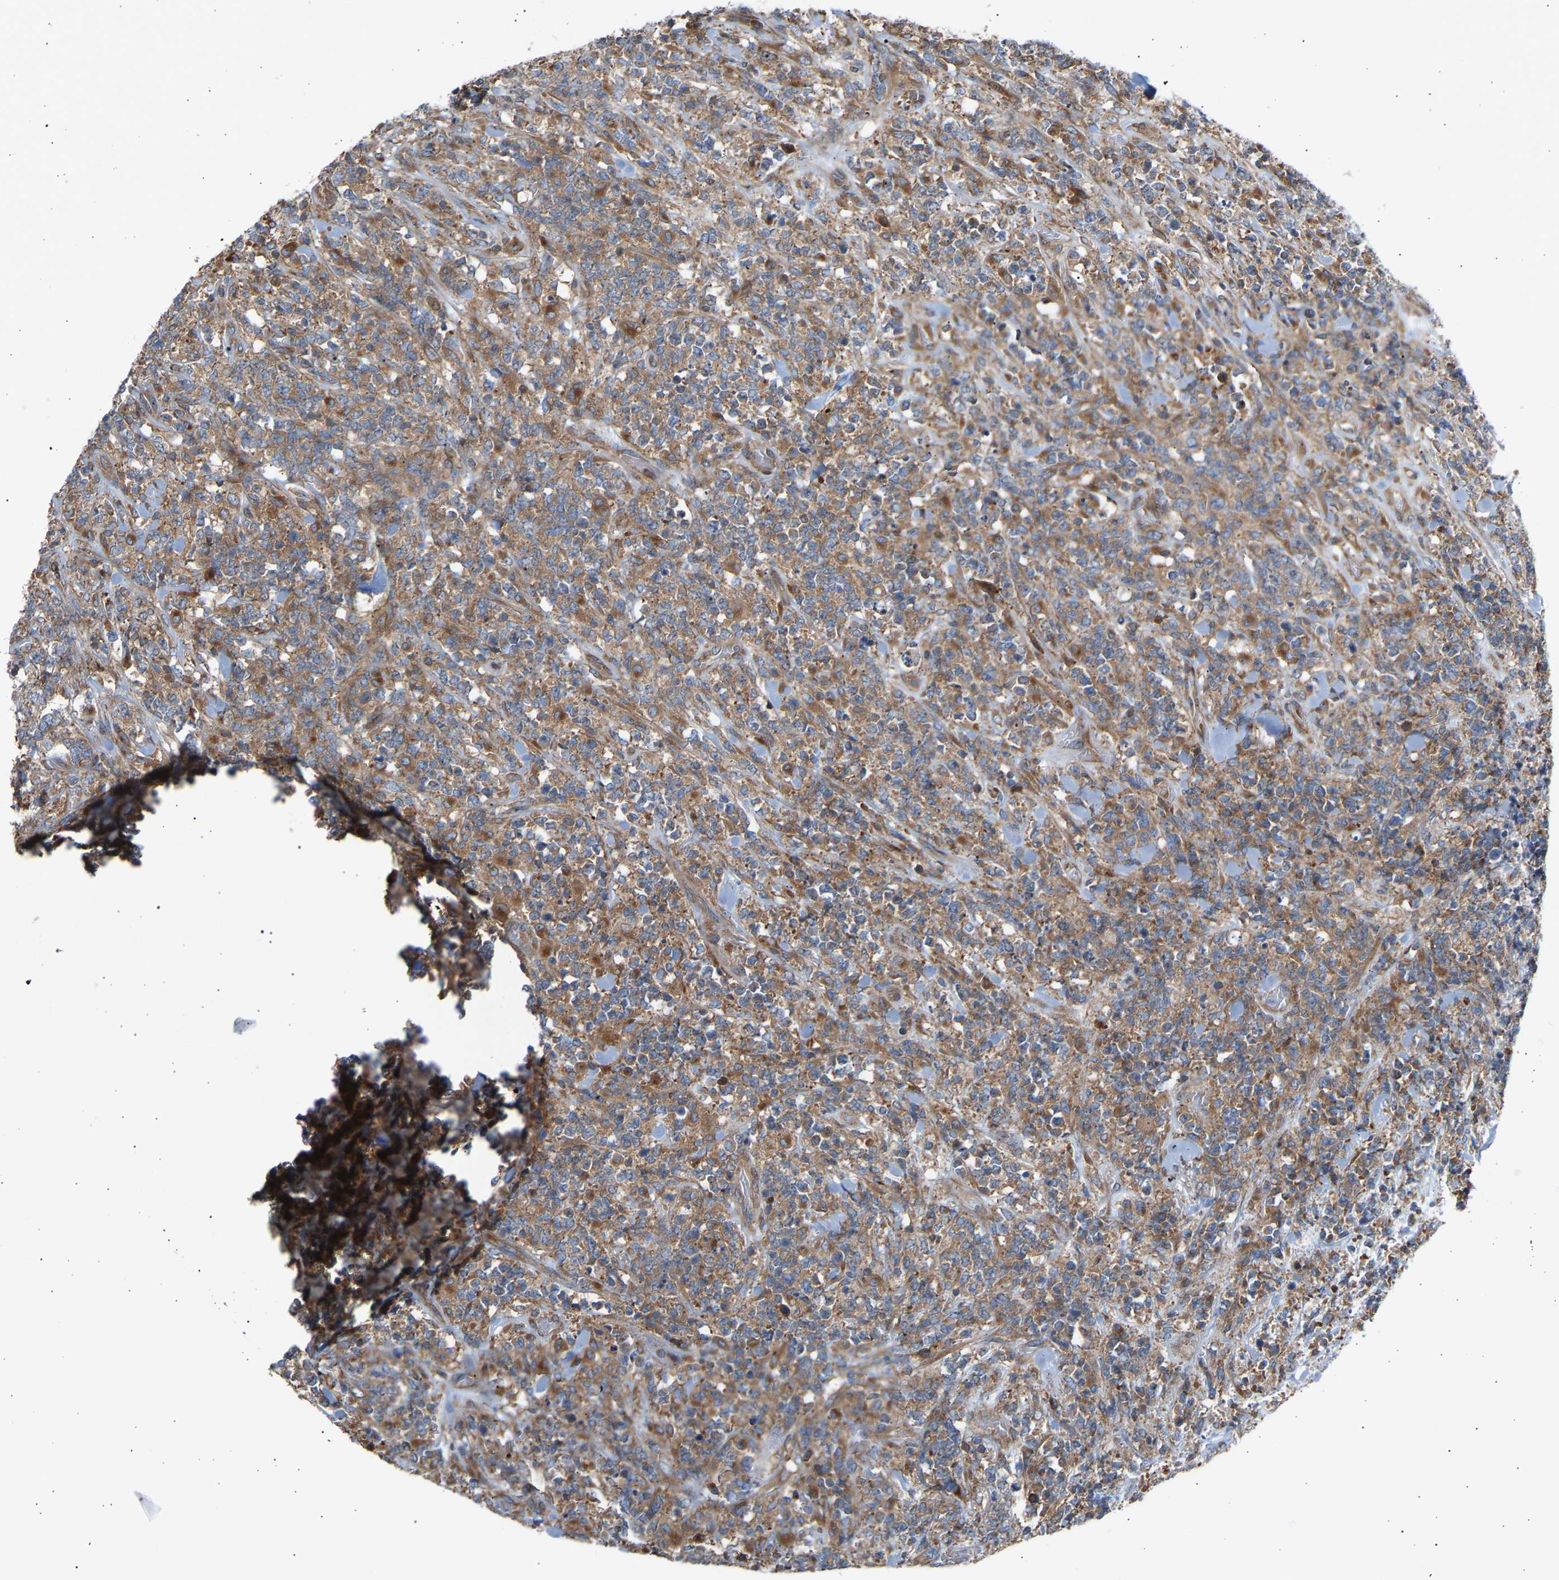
{"staining": {"intensity": "moderate", "quantity": "25%-75%", "location": "cytoplasmic/membranous"}, "tissue": "lymphoma", "cell_type": "Tumor cells", "image_type": "cancer", "snomed": [{"axis": "morphology", "description": "Malignant lymphoma, non-Hodgkin's type, High grade"}, {"axis": "topography", "description": "Soft tissue"}], "caption": "Immunohistochemical staining of lymphoma reveals medium levels of moderate cytoplasmic/membranous protein staining in approximately 25%-75% of tumor cells. Nuclei are stained in blue.", "gene": "GCN1", "patient": {"sex": "male", "age": 18}}